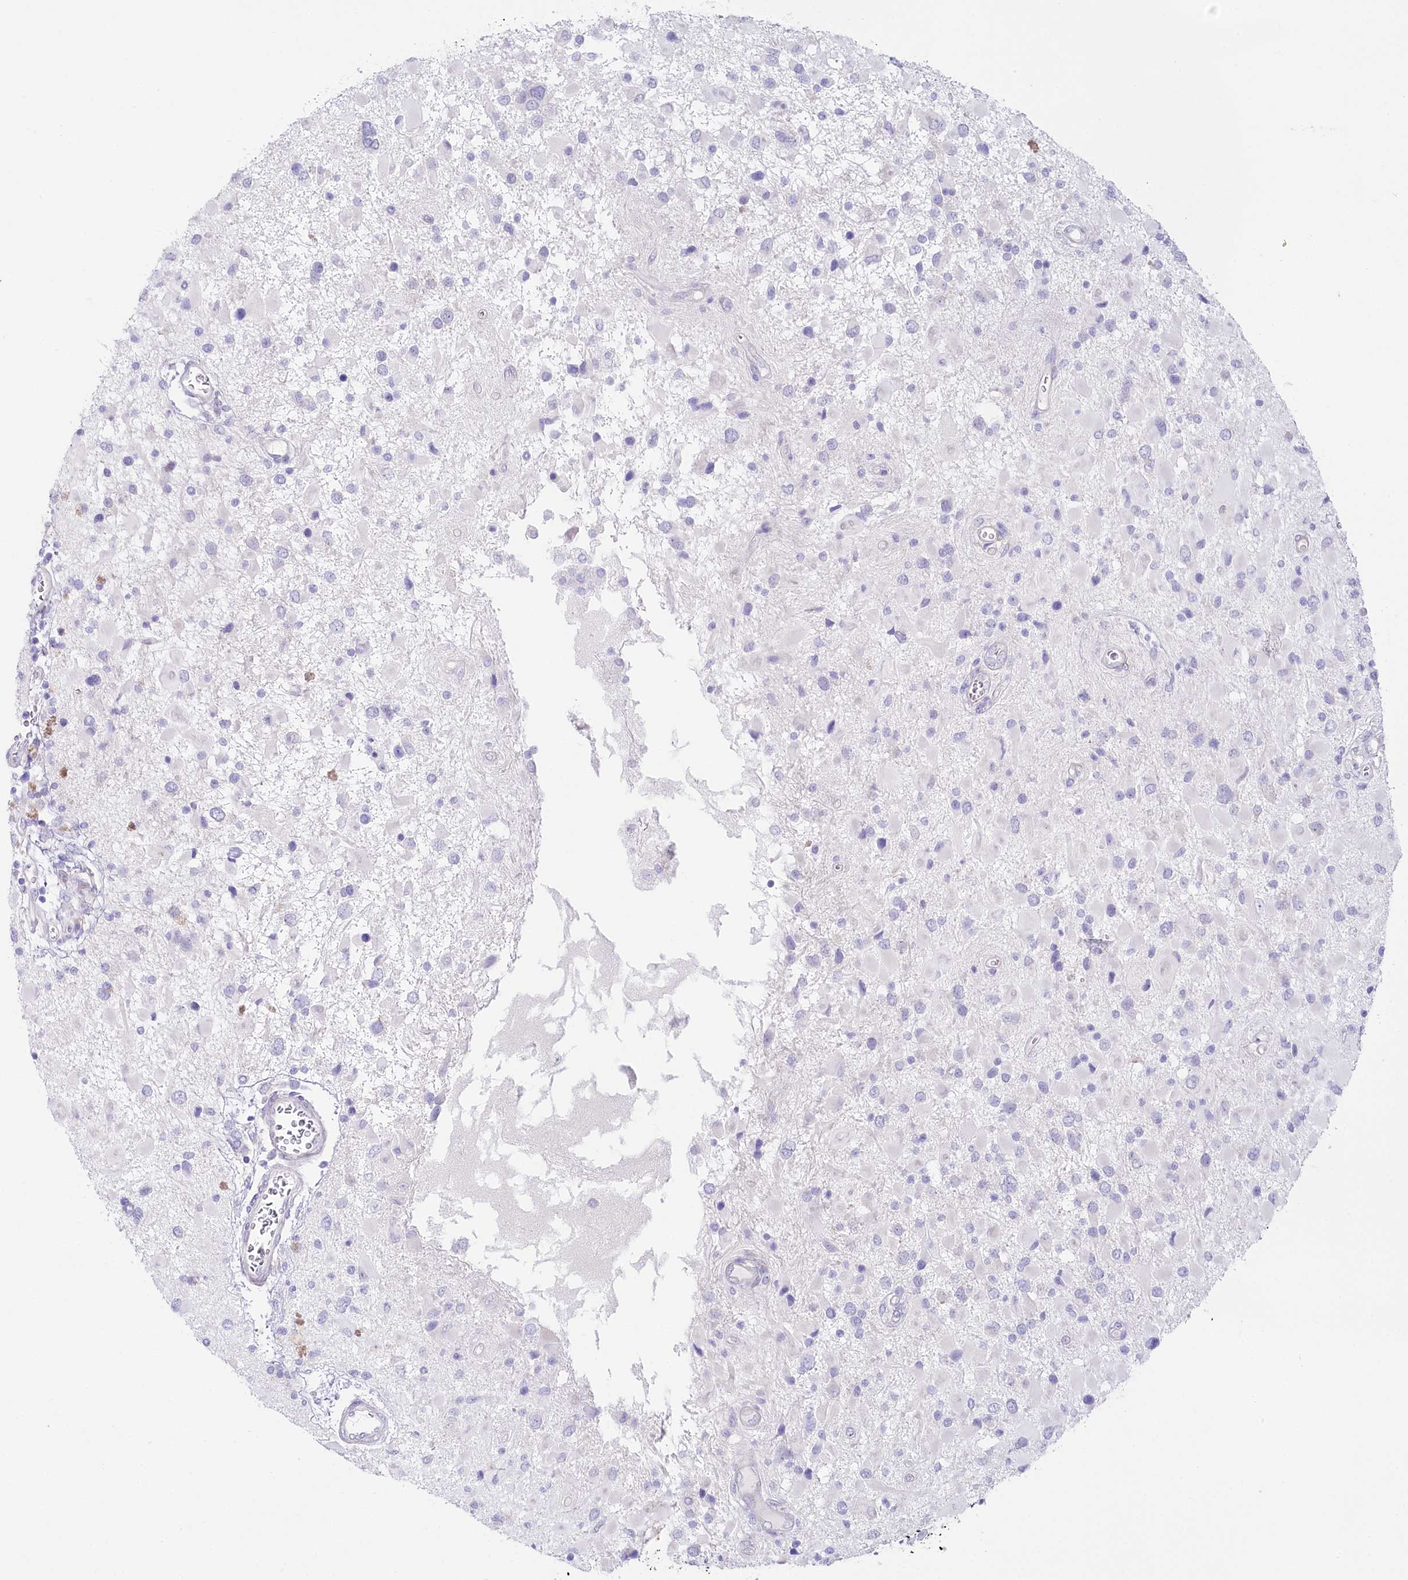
{"staining": {"intensity": "negative", "quantity": "none", "location": "none"}, "tissue": "glioma", "cell_type": "Tumor cells", "image_type": "cancer", "snomed": [{"axis": "morphology", "description": "Glioma, malignant, High grade"}, {"axis": "topography", "description": "Brain"}], "caption": "DAB immunohistochemical staining of malignant glioma (high-grade) demonstrates no significant staining in tumor cells.", "gene": "CSN3", "patient": {"sex": "male", "age": 53}}